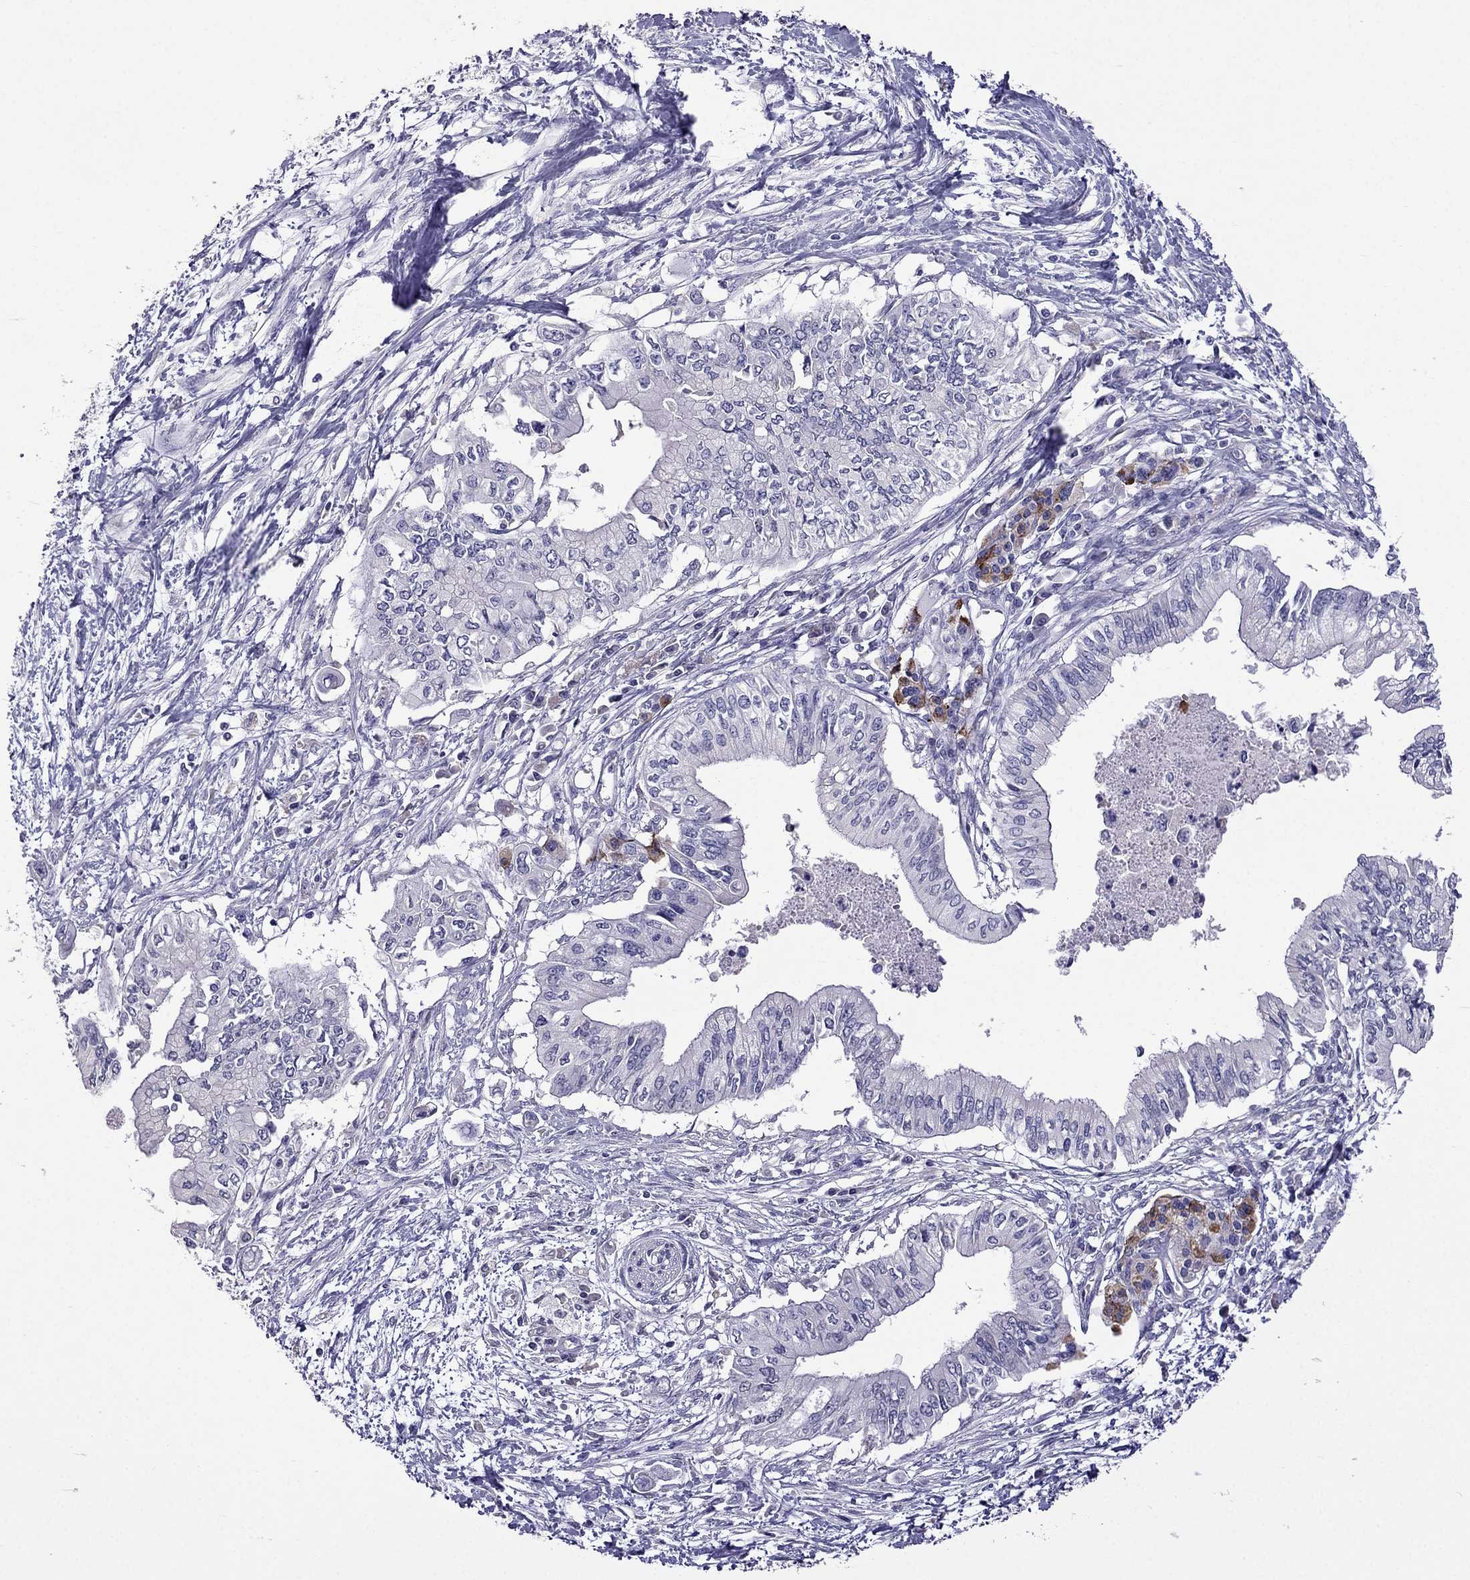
{"staining": {"intensity": "negative", "quantity": "none", "location": "none"}, "tissue": "pancreatic cancer", "cell_type": "Tumor cells", "image_type": "cancer", "snomed": [{"axis": "morphology", "description": "Adenocarcinoma, NOS"}, {"axis": "topography", "description": "Pancreas"}], "caption": "A histopathology image of human adenocarcinoma (pancreatic) is negative for staining in tumor cells.", "gene": "AK5", "patient": {"sex": "female", "age": 61}}